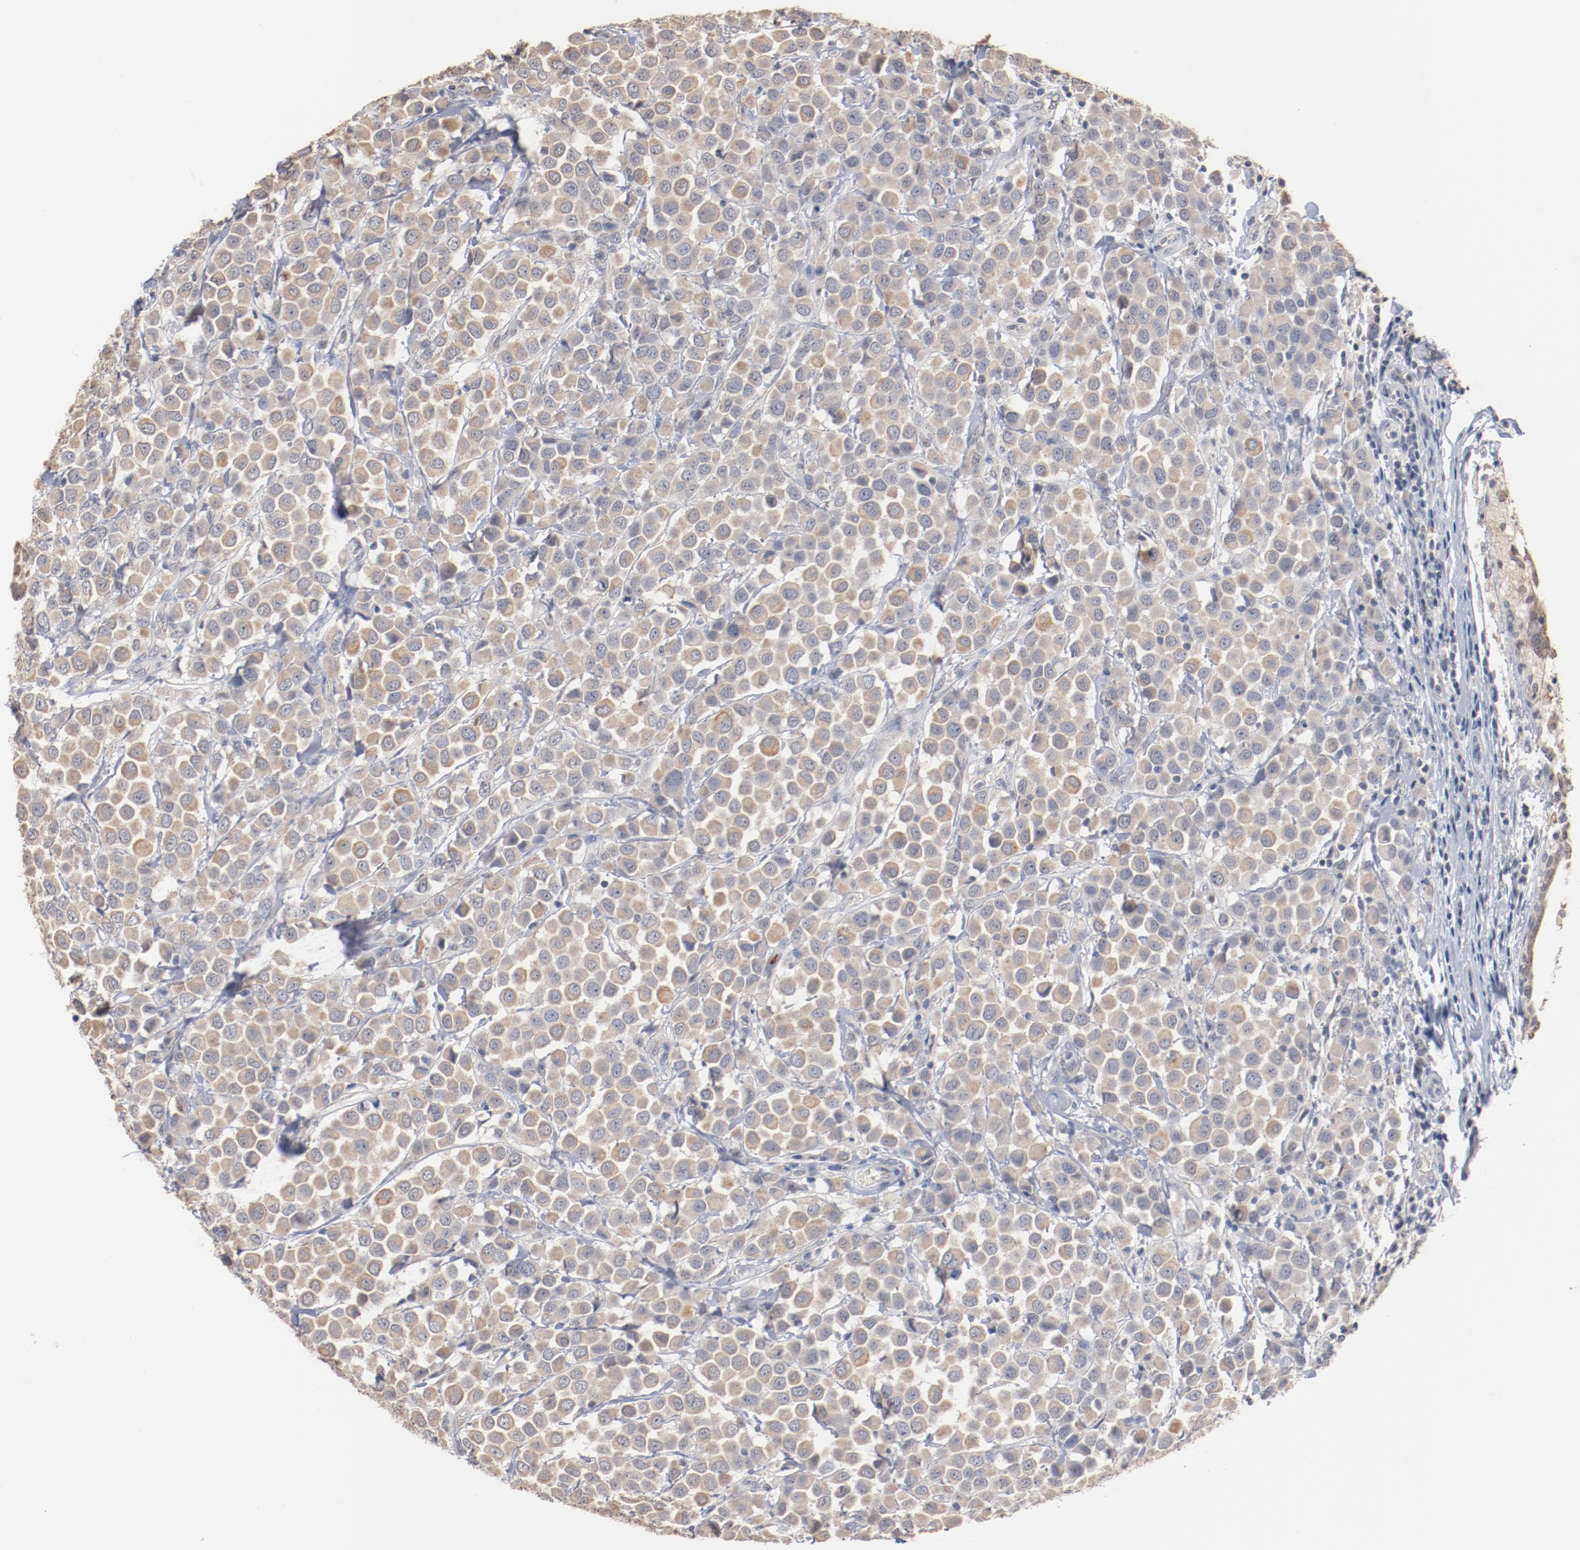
{"staining": {"intensity": "weak", "quantity": "<25%", "location": "cytoplasmic/membranous"}, "tissue": "breast cancer", "cell_type": "Tumor cells", "image_type": "cancer", "snomed": [{"axis": "morphology", "description": "Duct carcinoma"}, {"axis": "topography", "description": "Breast"}], "caption": "This is an immunohistochemistry histopathology image of breast intraductal carcinoma. There is no expression in tumor cells.", "gene": "ERICH1", "patient": {"sex": "female", "age": 61}}